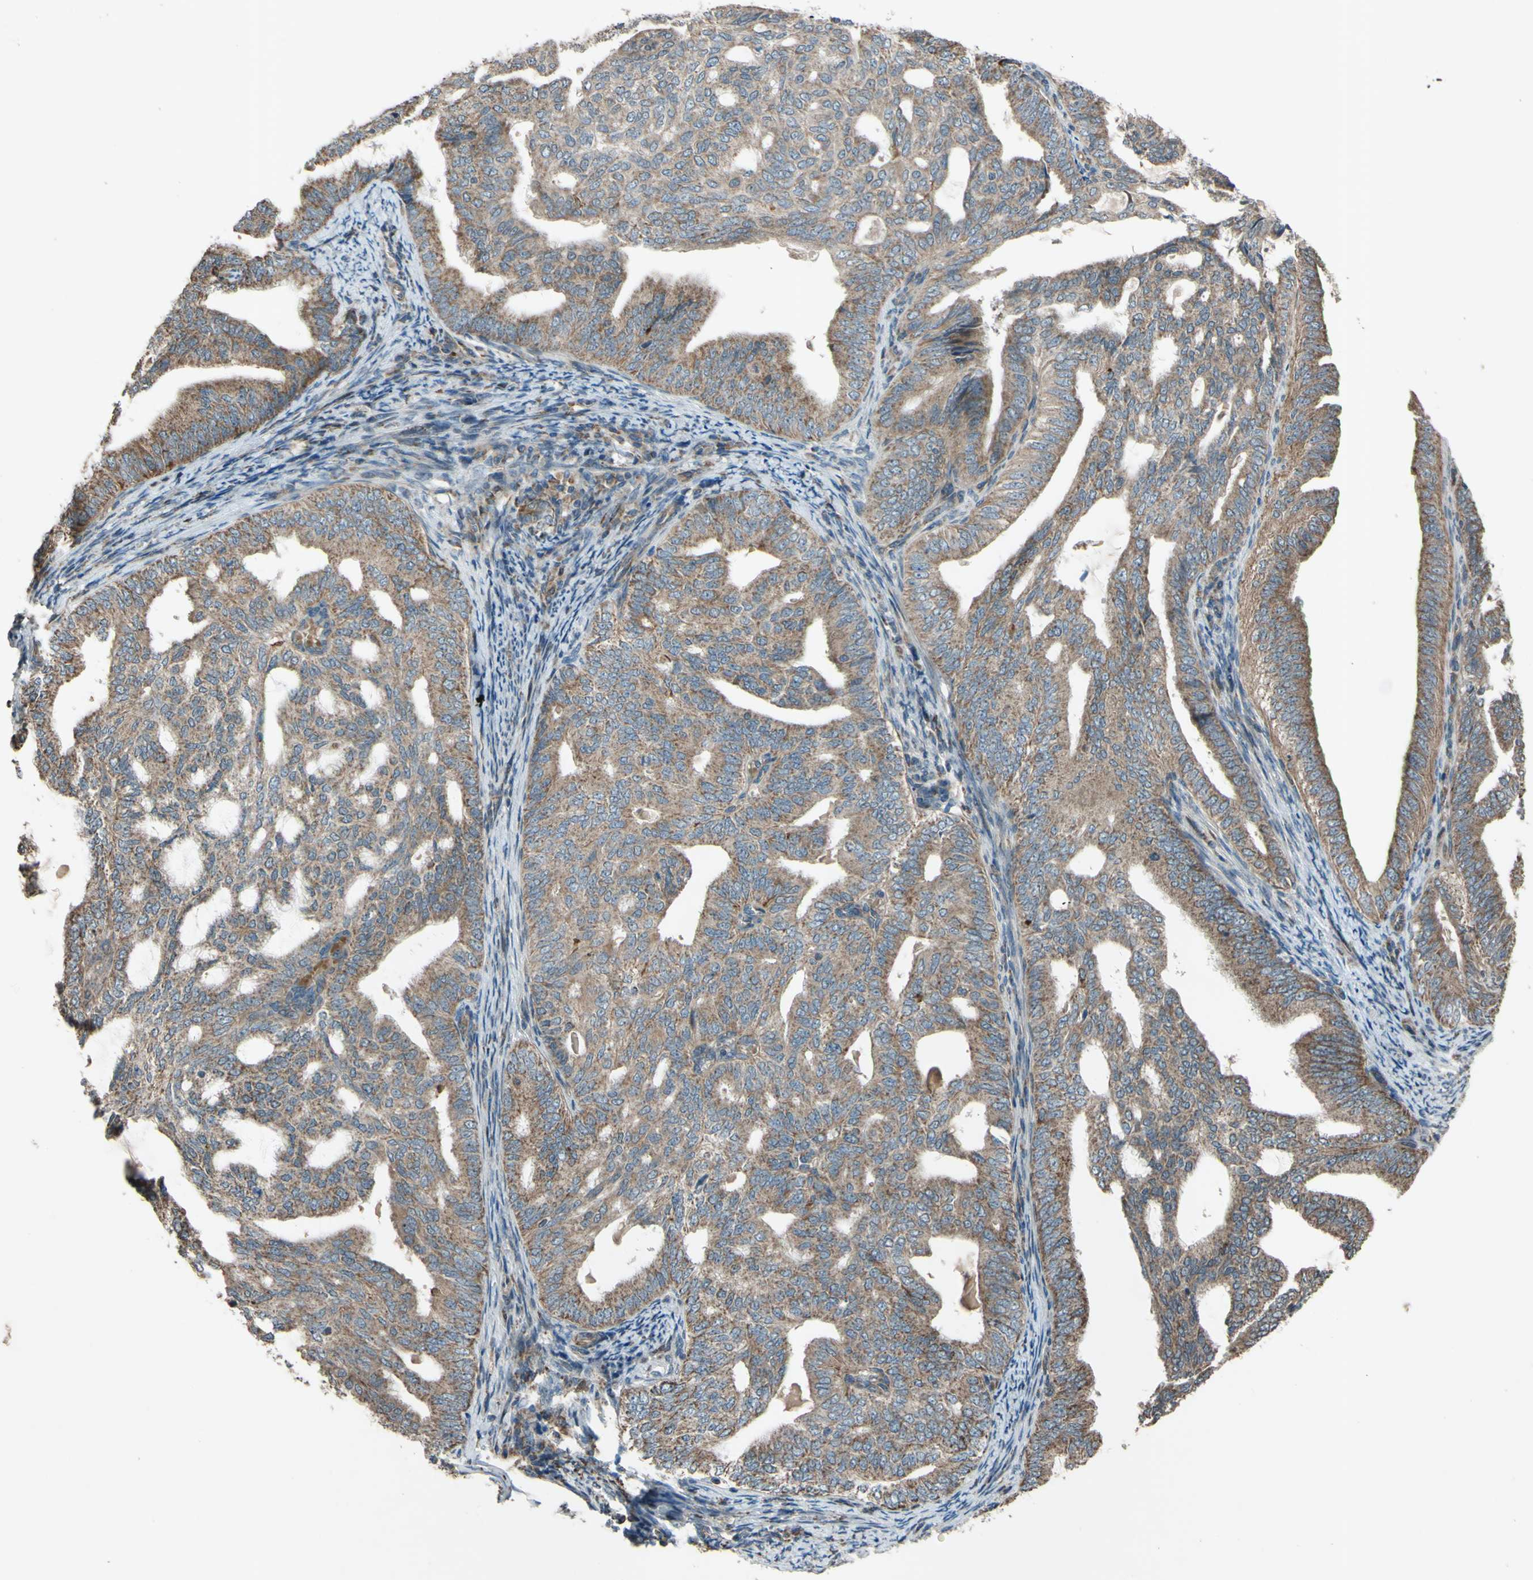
{"staining": {"intensity": "moderate", "quantity": ">75%", "location": "cytoplasmic/membranous"}, "tissue": "endometrial cancer", "cell_type": "Tumor cells", "image_type": "cancer", "snomed": [{"axis": "morphology", "description": "Adenocarcinoma, NOS"}, {"axis": "topography", "description": "Endometrium"}], "caption": "About >75% of tumor cells in adenocarcinoma (endometrial) show moderate cytoplasmic/membranous protein positivity as visualized by brown immunohistochemical staining.", "gene": "ACOT8", "patient": {"sex": "female", "age": 58}}